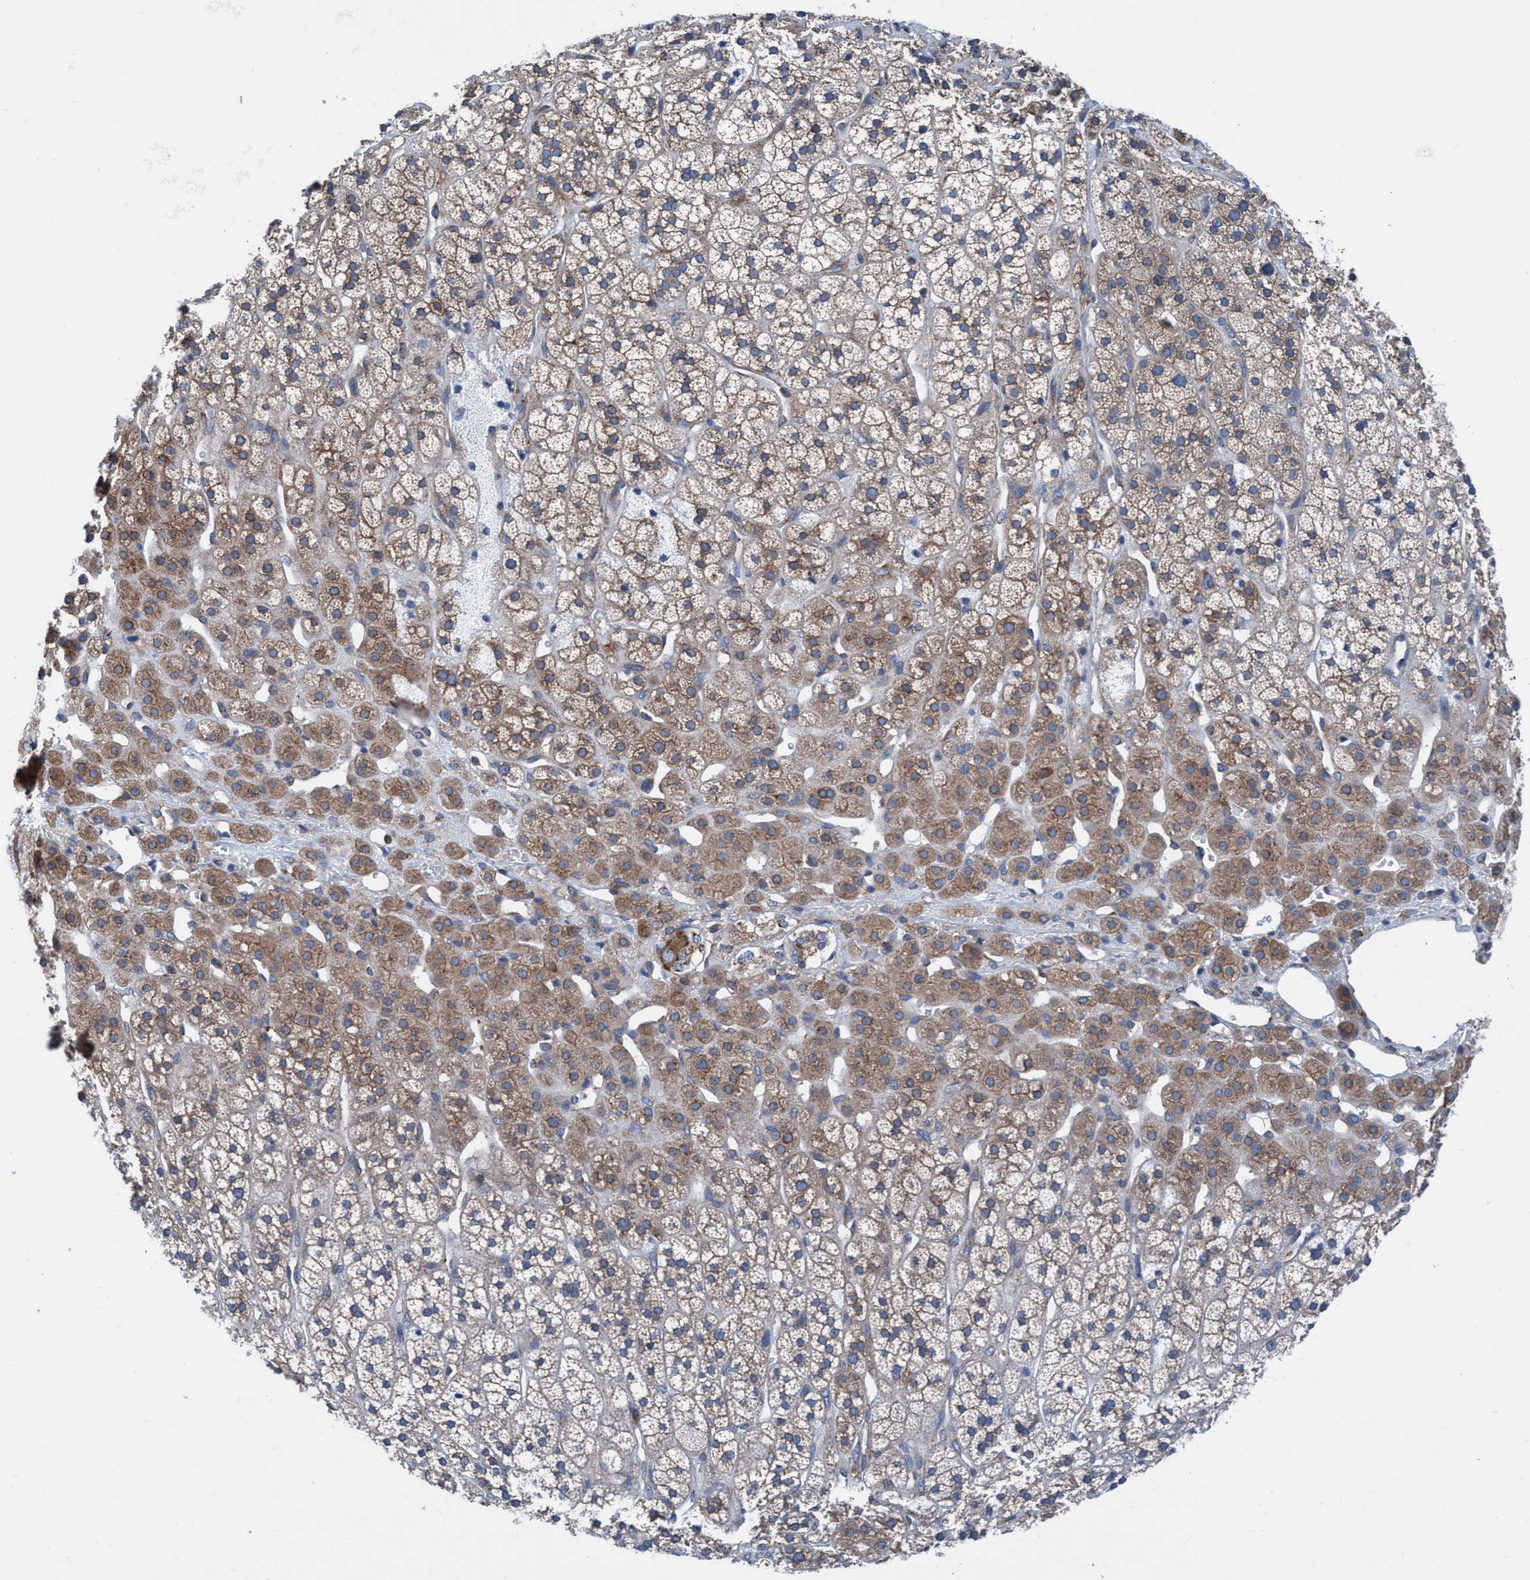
{"staining": {"intensity": "moderate", "quantity": "25%-75%", "location": "cytoplasmic/membranous"}, "tissue": "adrenal gland", "cell_type": "Glandular cells", "image_type": "normal", "snomed": [{"axis": "morphology", "description": "Normal tissue, NOS"}, {"axis": "topography", "description": "Adrenal gland"}], "caption": "A medium amount of moderate cytoplasmic/membranous positivity is identified in about 25%-75% of glandular cells in normal adrenal gland.", "gene": "NMT1", "patient": {"sex": "male", "age": 56}}